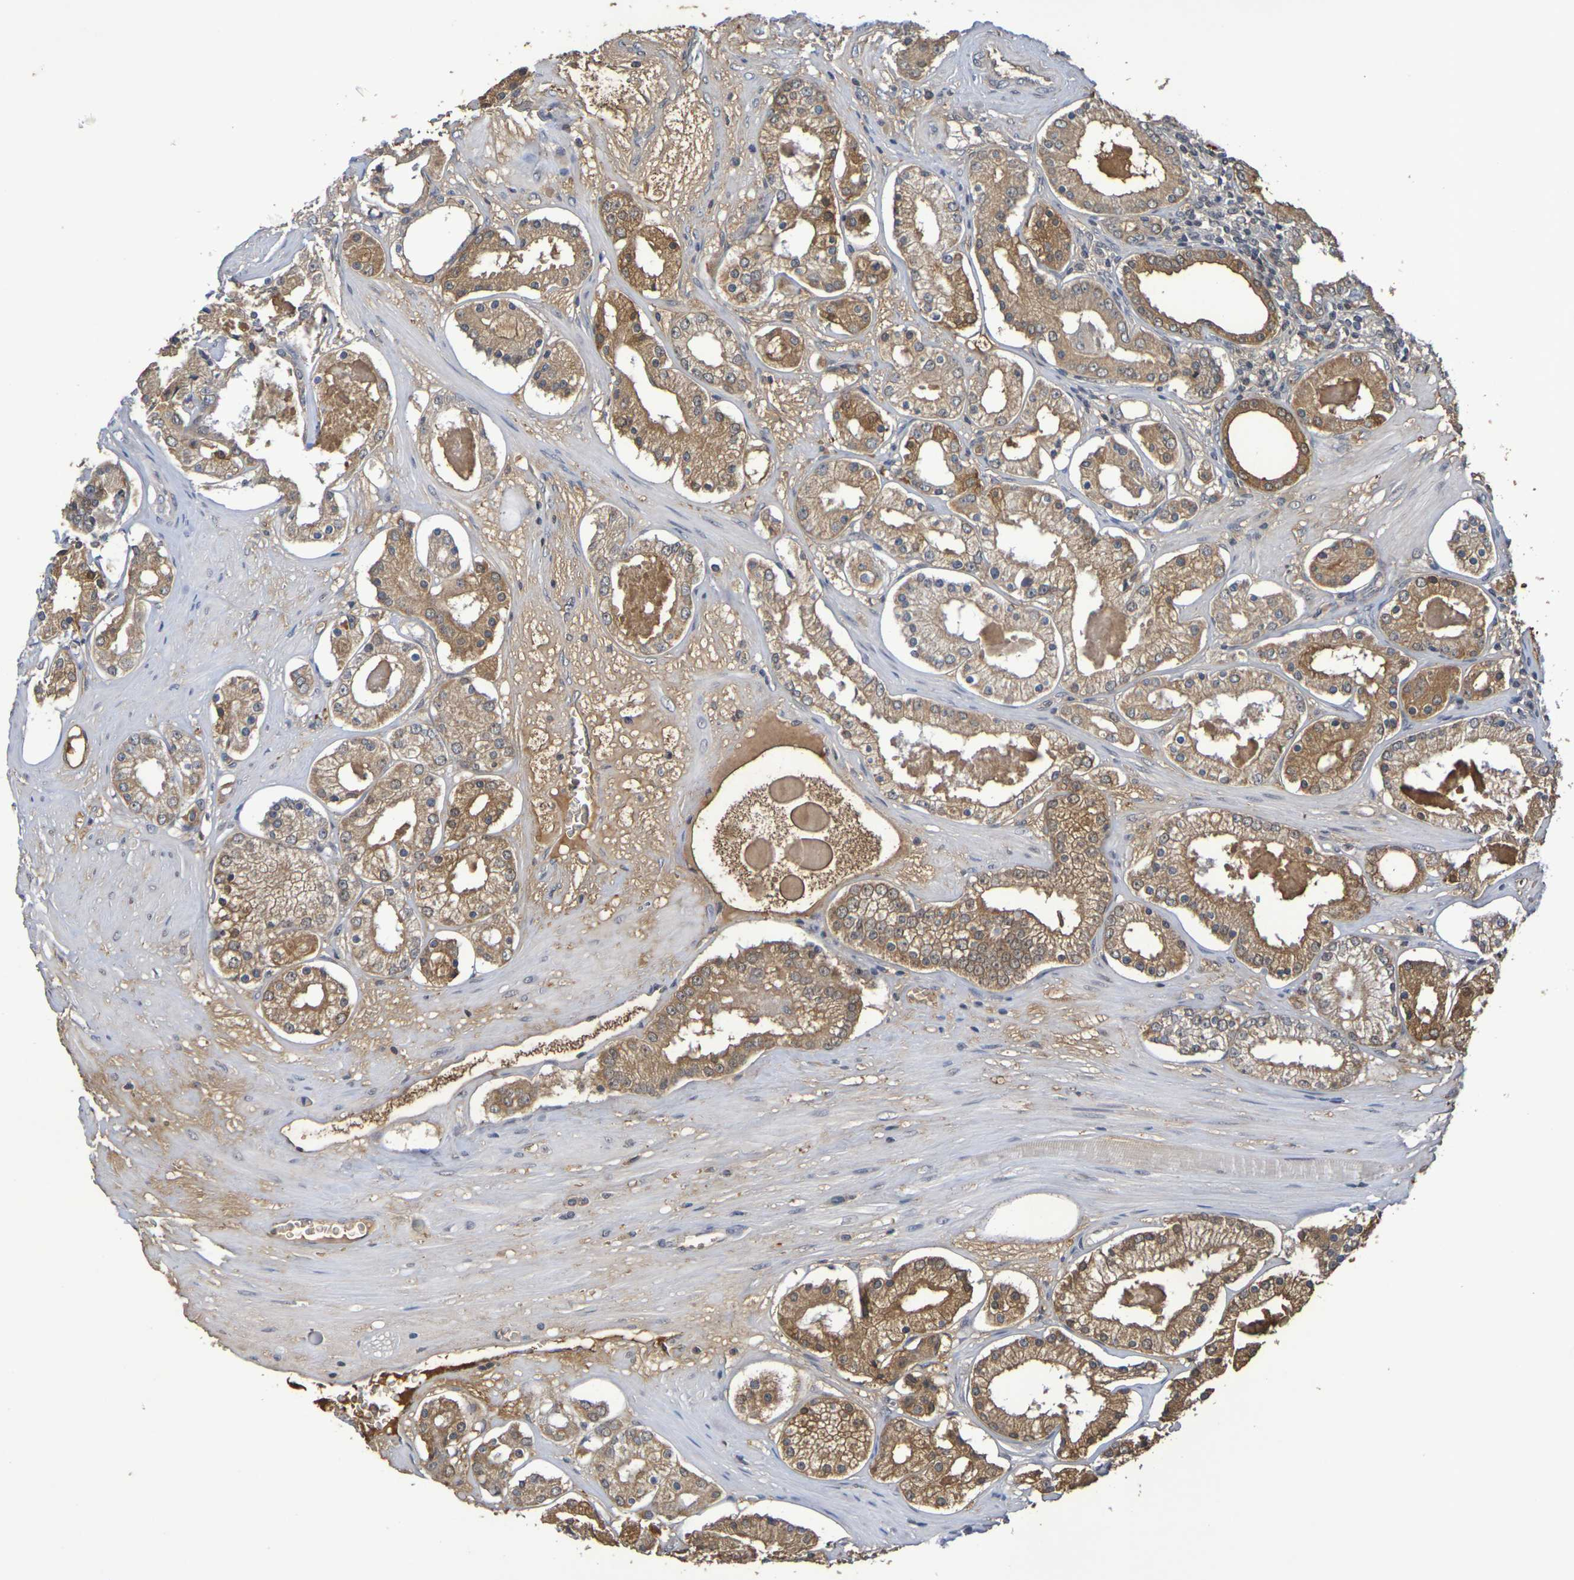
{"staining": {"intensity": "moderate", "quantity": ">75%", "location": "cytoplasmic/membranous"}, "tissue": "prostate cancer", "cell_type": "Tumor cells", "image_type": "cancer", "snomed": [{"axis": "morphology", "description": "Adenocarcinoma, High grade"}, {"axis": "topography", "description": "Prostate"}], "caption": "Brown immunohistochemical staining in human prostate high-grade adenocarcinoma displays moderate cytoplasmic/membranous positivity in about >75% of tumor cells.", "gene": "TERF2", "patient": {"sex": "male", "age": 66}}